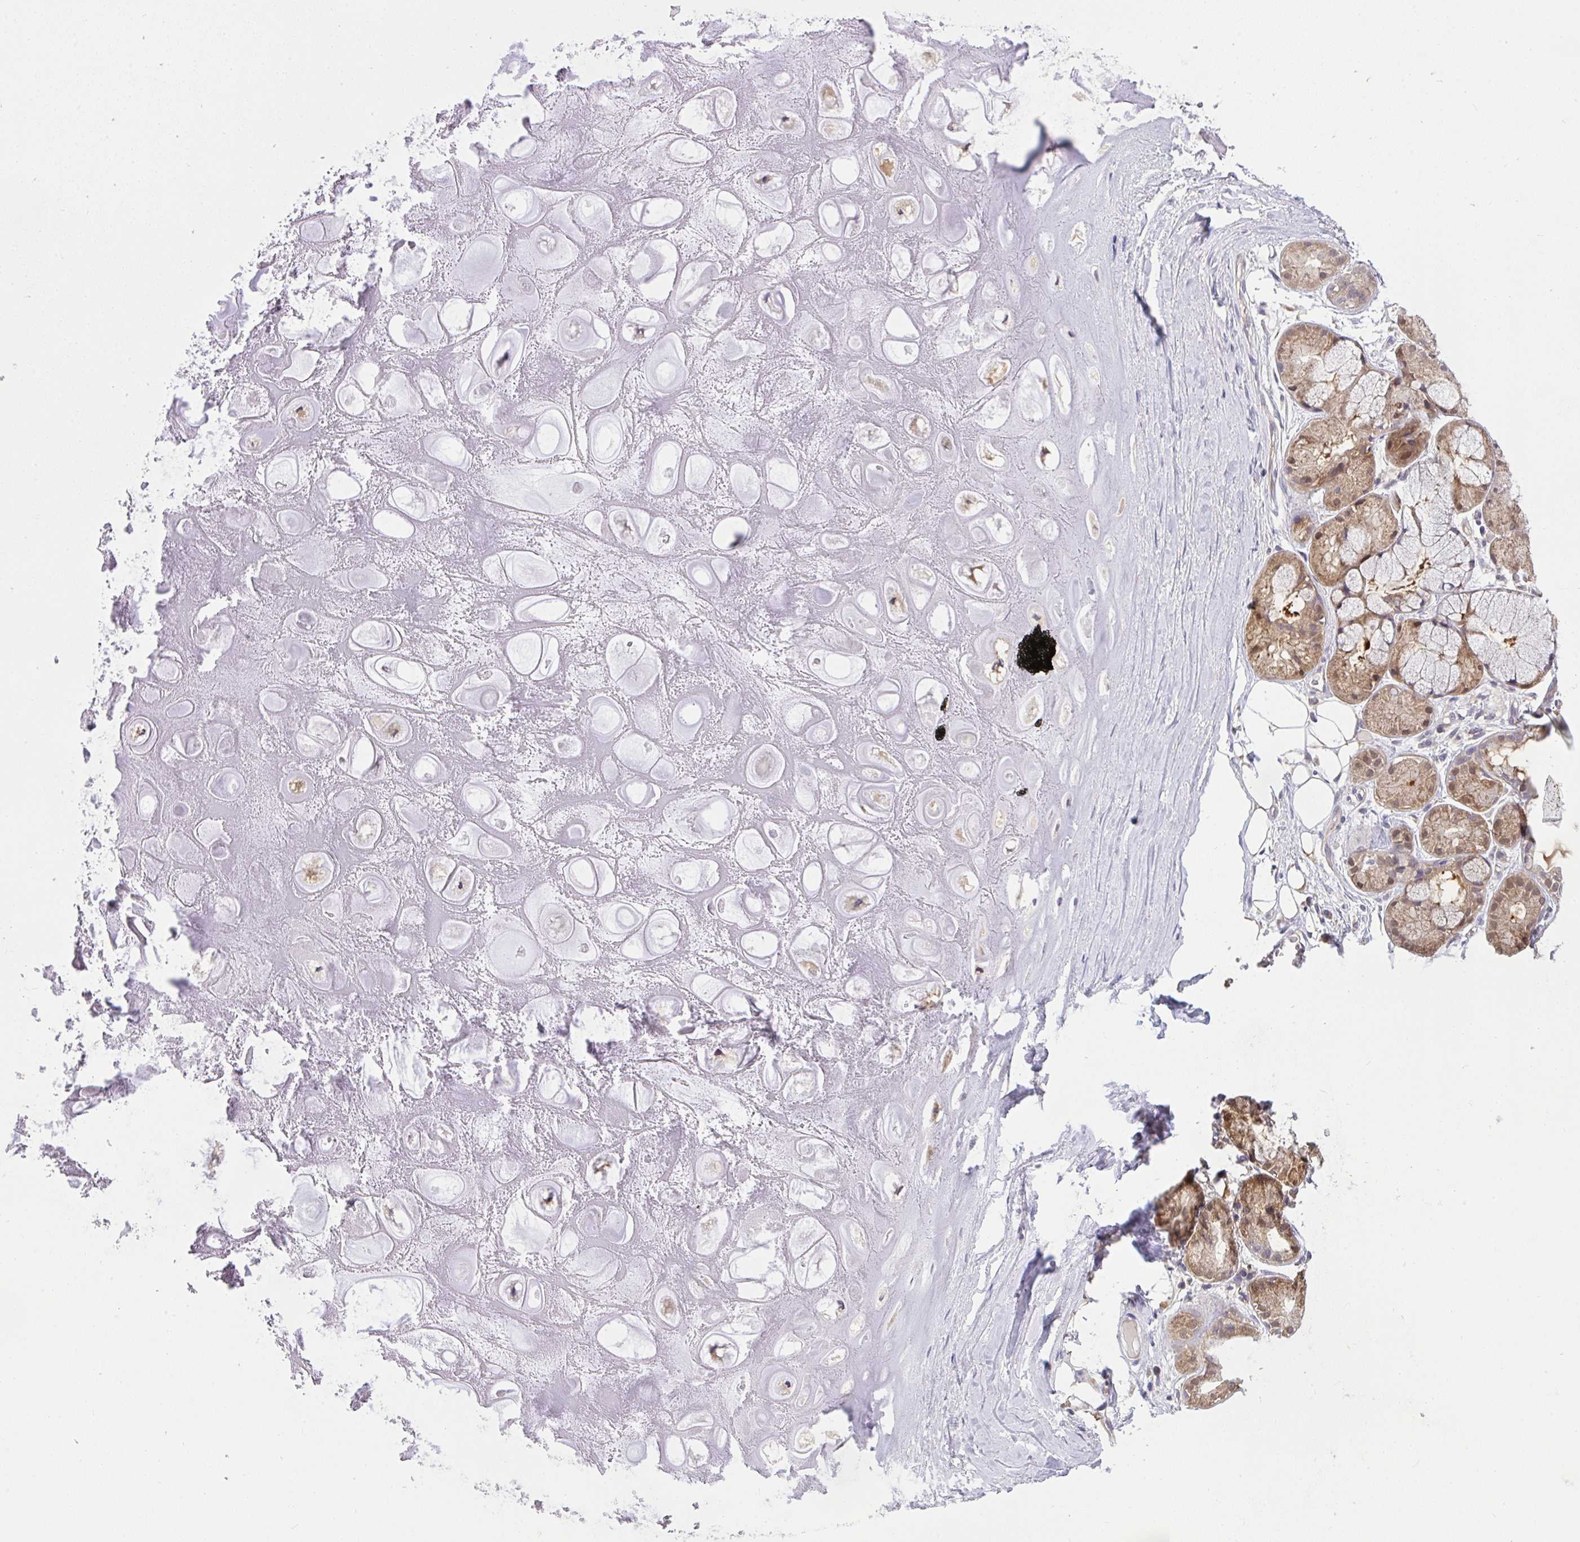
{"staining": {"intensity": "negative", "quantity": "none", "location": "none"}, "tissue": "adipose tissue", "cell_type": "Adipocytes", "image_type": "normal", "snomed": [{"axis": "morphology", "description": "Normal tissue, NOS"}, {"axis": "topography", "description": "Lymph node"}, {"axis": "topography", "description": "Cartilage tissue"}, {"axis": "topography", "description": "Nasopharynx"}], "caption": "Adipocytes are negative for brown protein staining in normal adipose tissue. (Brightfield microscopy of DAB (3,3'-diaminobenzidine) immunohistochemistry (IHC) at high magnification).", "gene": "C19orf54", "patient": {"sex": "male", "age": 63}}